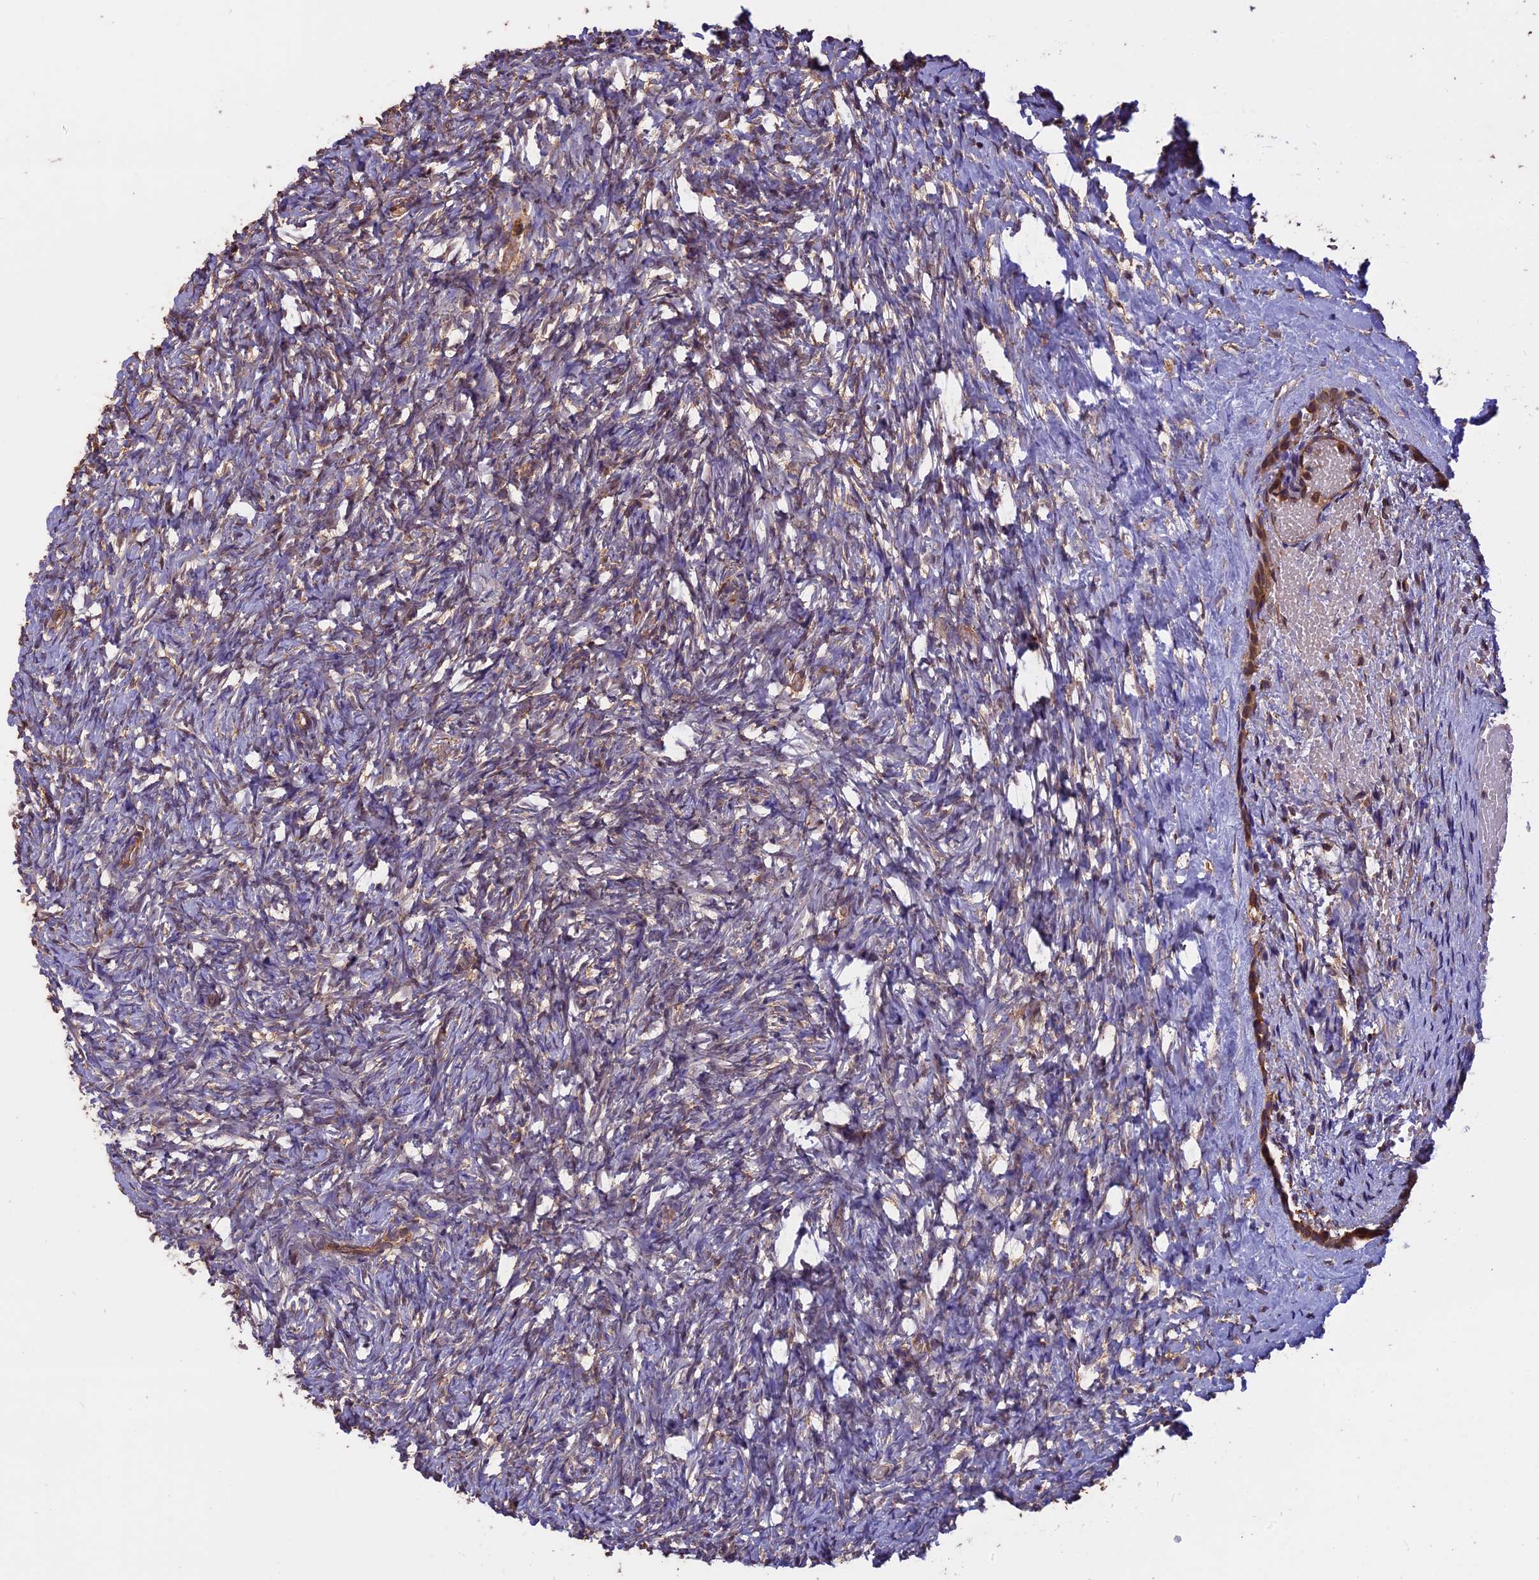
{"staining": {"intensity": "moderate", "quantity": ">75%", "location": "cytoplasmic/membranous"}, "tissue": "ovary", "cell_type": "Follicle cells", "image_type": "normal", "snomed": [{"axis": "morphology", "description": "Normal tissue, NOS"}, {"axis": "topography", "description": "Ovary"}], "caption": "Ovary was stained to show a protein in brown. There is medium levels of moderate cytoplasmic/membranous positivity in about >75% of follicle cells. The staining was performed using DAB (3,3'-diaminobenzidine), with brown indicating positive protein expression. Nuclei are stained blue with hematoxylin.", "gene": "CHMP2A", "patient": {"sex": "female", "age": 35}}